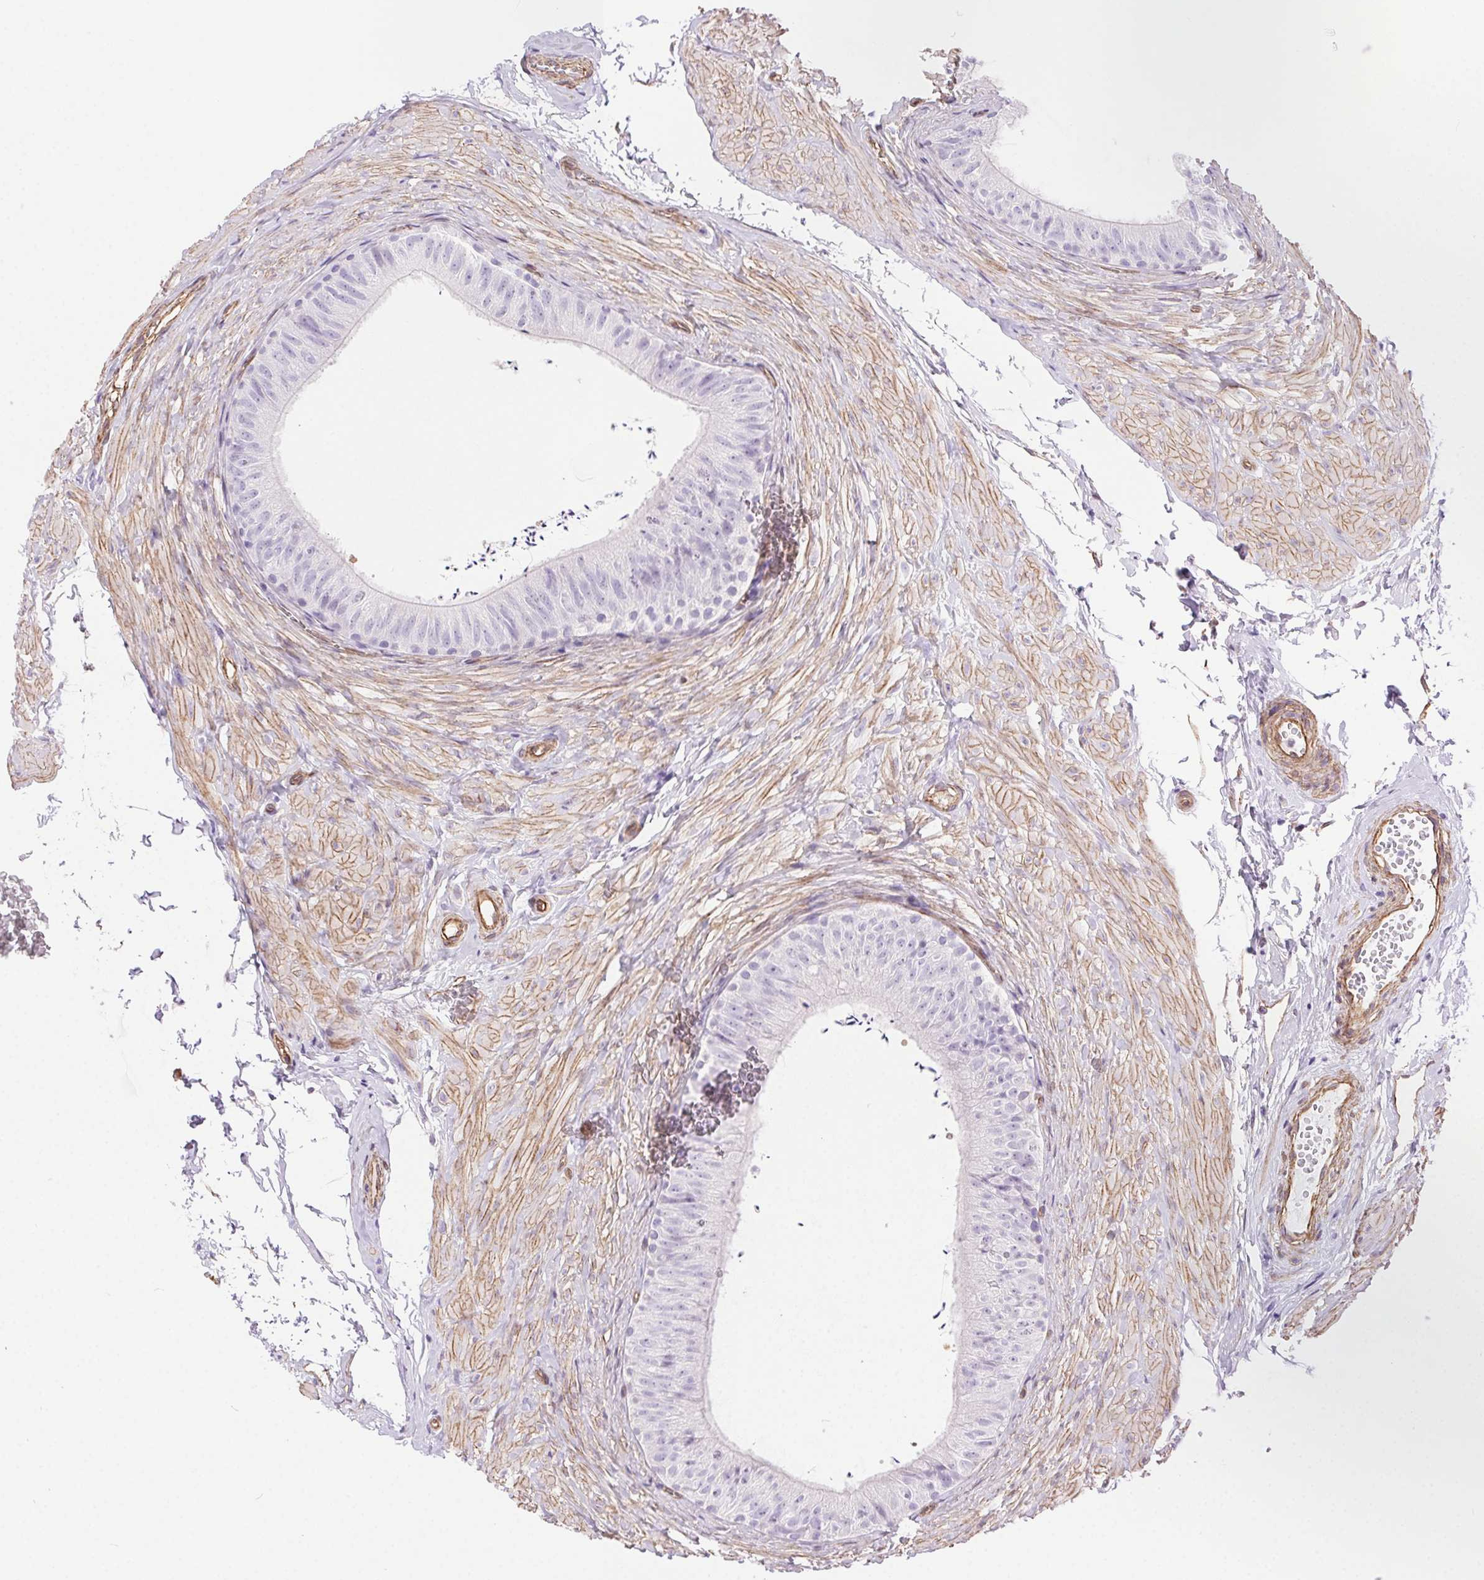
{"staining": {"intensity": "negative", "quantity": "none", "location": "none"}, "tissue": "epididymis", "cell_type": "Glandular cells", "image_type": "normal", "snomed": [{"axis": "morphology", "description": "Normal tissue, NOS"}, {"axis": "topography", "description": "Epididymis, spermatic cord, NOS"}, {"axis": "topography", "description": "Epididymis"}, {"axis": "topography", "description": "Peripheral nerve tissue"}], "caption": "IHC image of benign epididymis stained for a protein (brown), which reveals no positivity in glandular cells.", "gene": "SHCBP1L", "patient": {"sex": "male", "age": 29}}